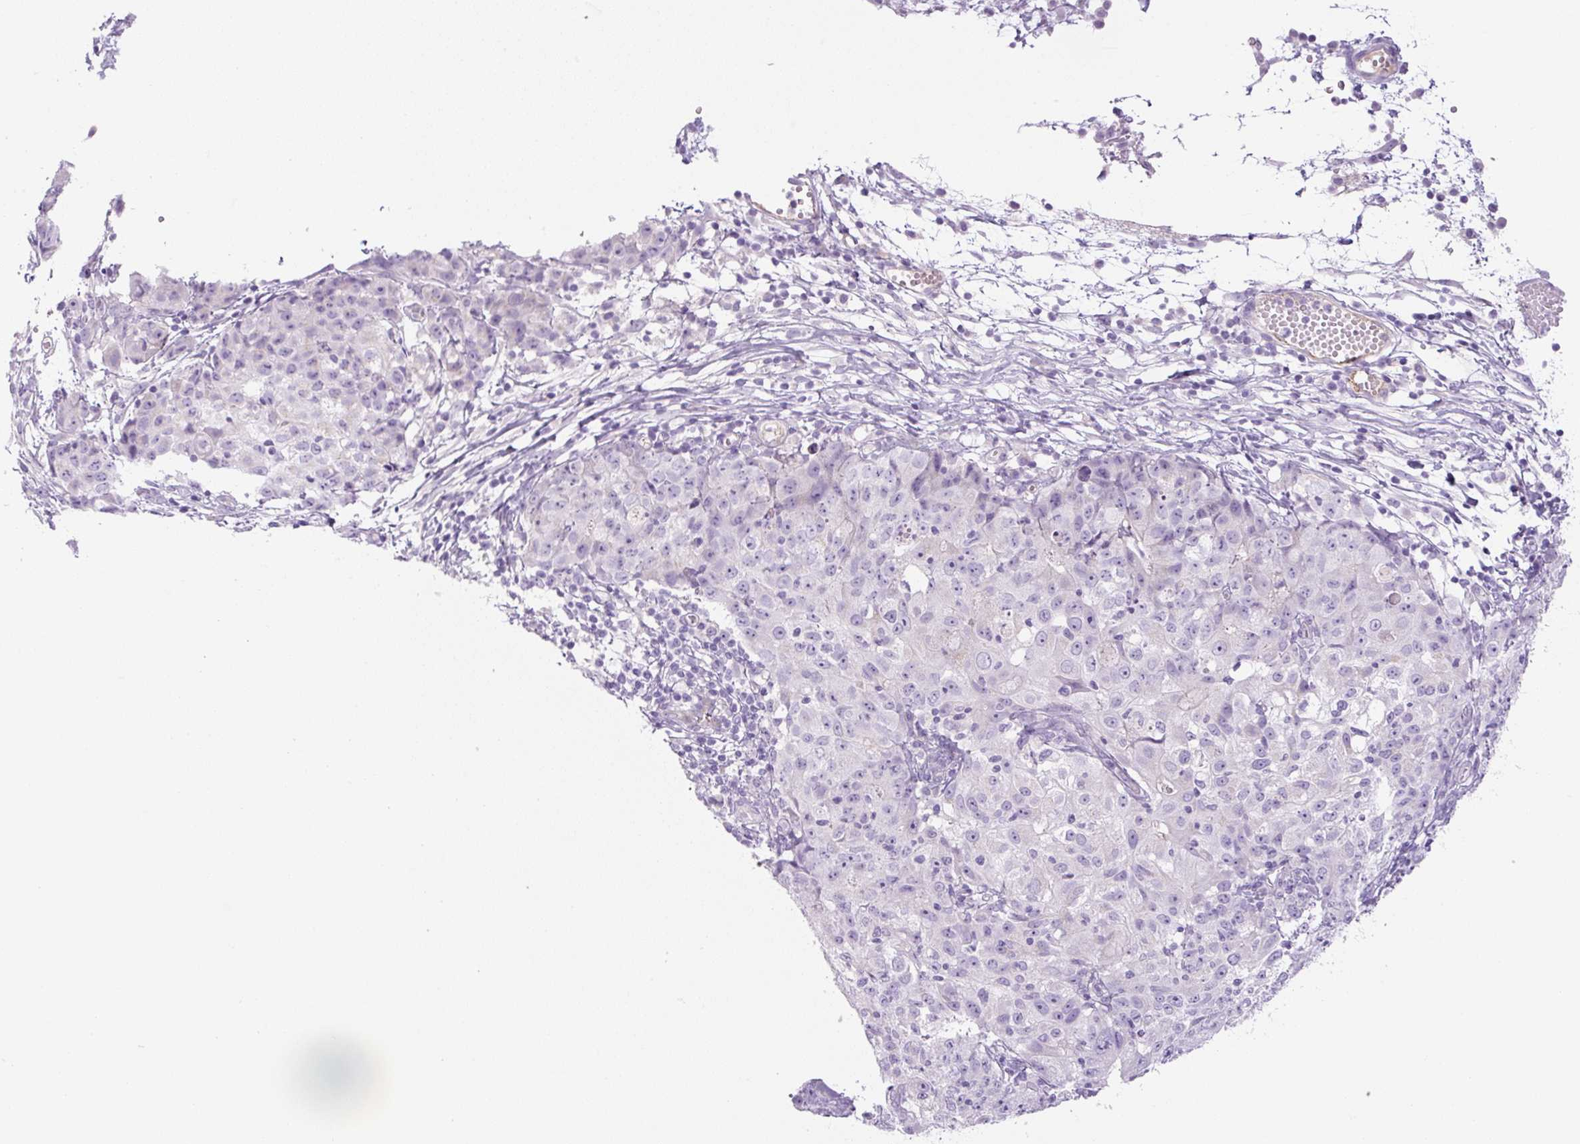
{"staining": {"intensity": "negative", "quantity": "none", "location": "none"}, "tissue": "ovarian cancer", "cell_type": "Tumor cells", "image_type": "cancer", "snomed": [{"axis": "morphology", "description": "Carcinoma, endometroid"}, {"axis": "topography", "description": "Ovary"}], "caption": "This is an immunohistochemistry histopathology image of ovarian cancer. There is no positivity in tumor cells.", "gene": "RSPO4", "patient": {"sex": "female", "age": 42}}